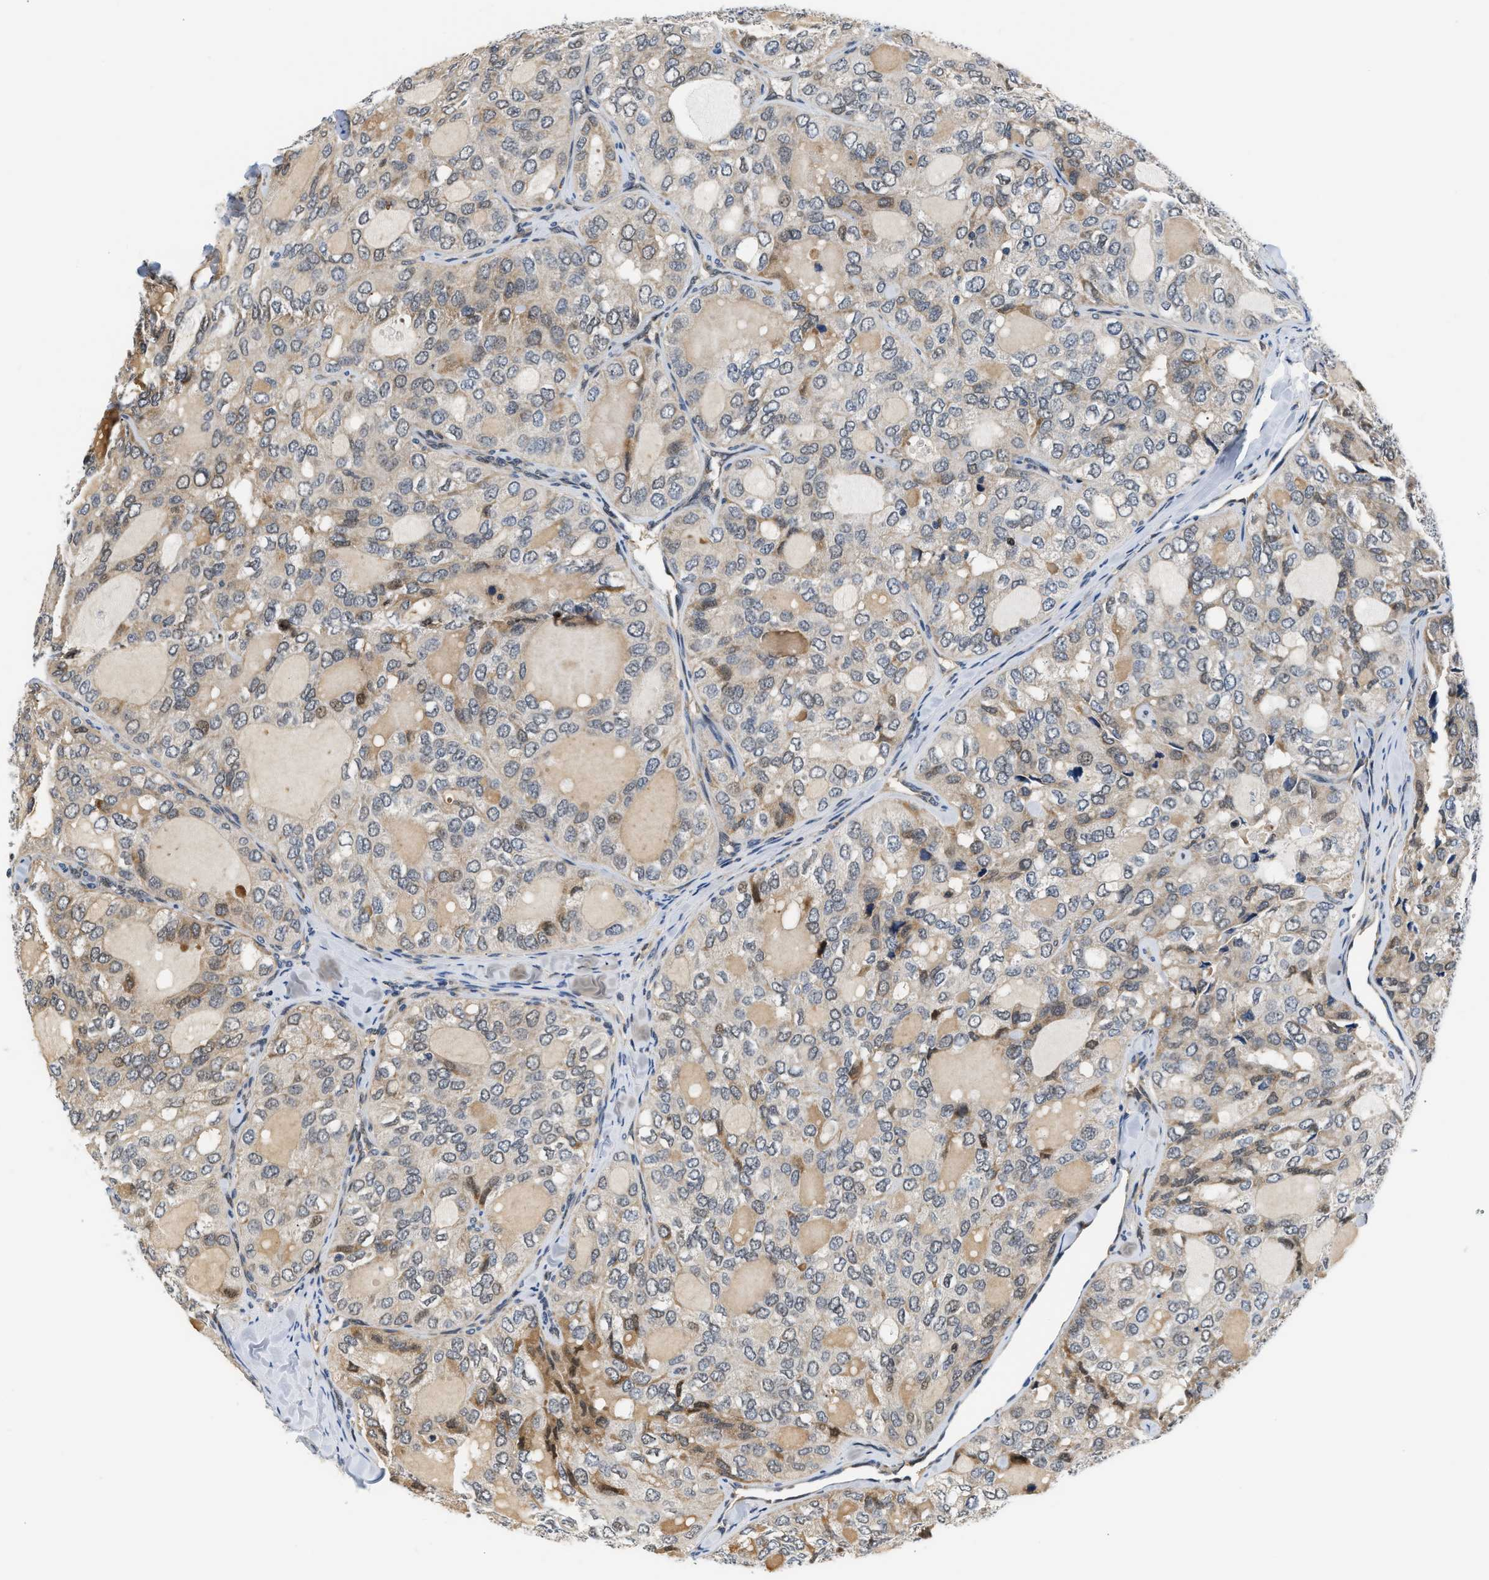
{"staining": {"intensity": "moderate", "quantity": "<25%", "location": "cytoplasmic/membranous"}, "tissue": "thyroid cancer", "cell_type": "Tumor cells", "image_type": "cancer", "snomed": [{"axis": "morphology", "description": "Follicular adenoma carcinoma, NOS"}, {"axis": "topography", "description": "Thyroid gland"}], "caption": "A photomicrograph of human follicular adenoma carcinoma (thyroid) stained for a protein reveals moderate cytoplasmic/membranous brown staining in tumor cells.", "gene": "TNIP2", "patient": {"sex": "male", "age": 75}}